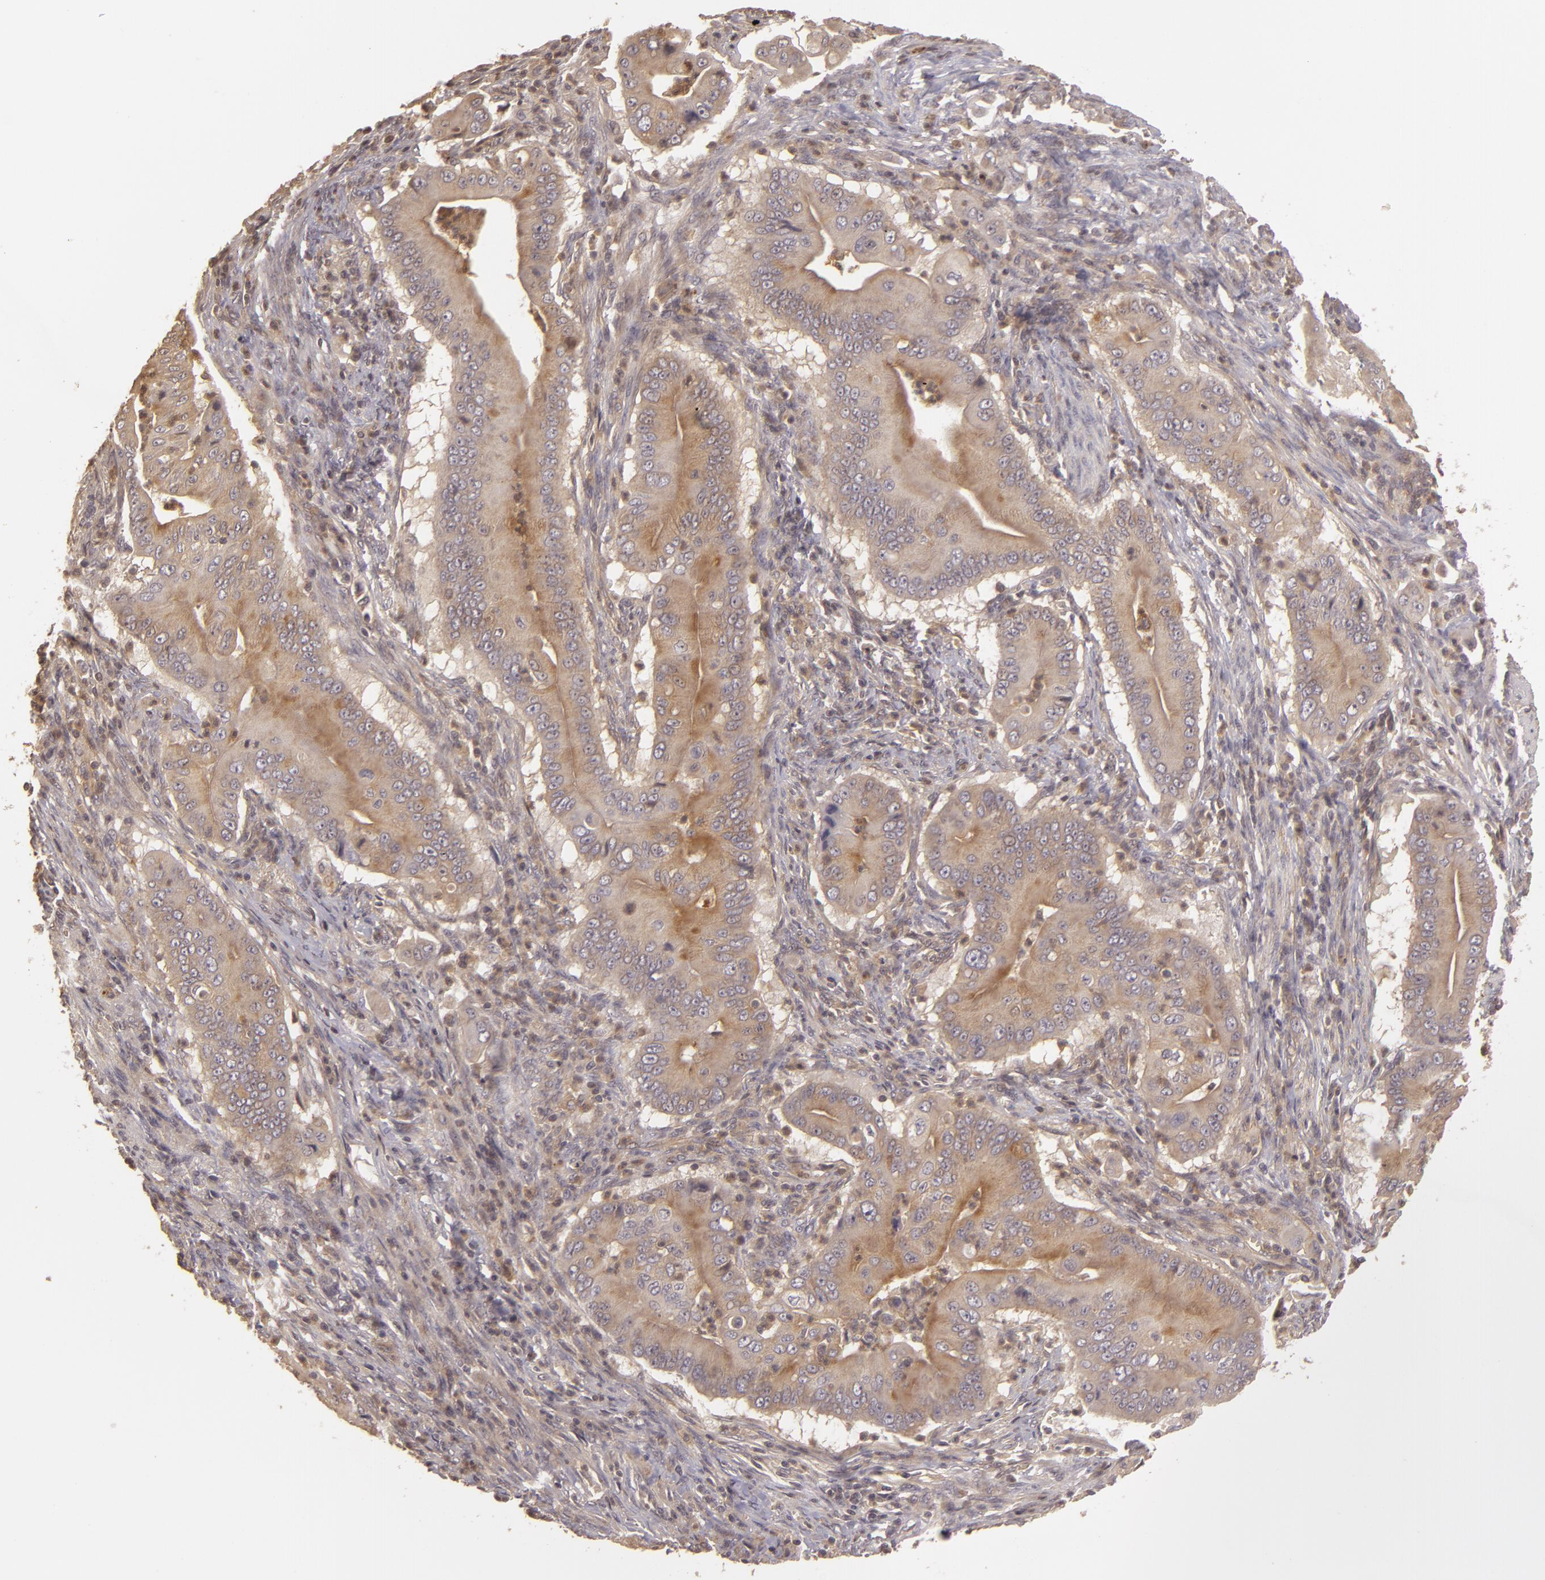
{"staining": {"intensity": "weak", "quantity": ">75%", "location": "cytoplasmic/membranous"}, "tissue": "pancreatic cancer", "cell_type": "Tumor cells", "image_type": "cancer", "snomed": [{"axis": "morphology", "description": "Adenocarcinoma, NOS"}, {"axis": "topography", "description": "Pancreas"}], "caption": "This is a photomicrograph of immunohistochemistry (IHC) staining of pancreatic cancer, which shows weak staining in the cytoplasmic/membranous of tumor cells.", "gene": "HRAS", "patient": {"sex": "male", "age": 62}}